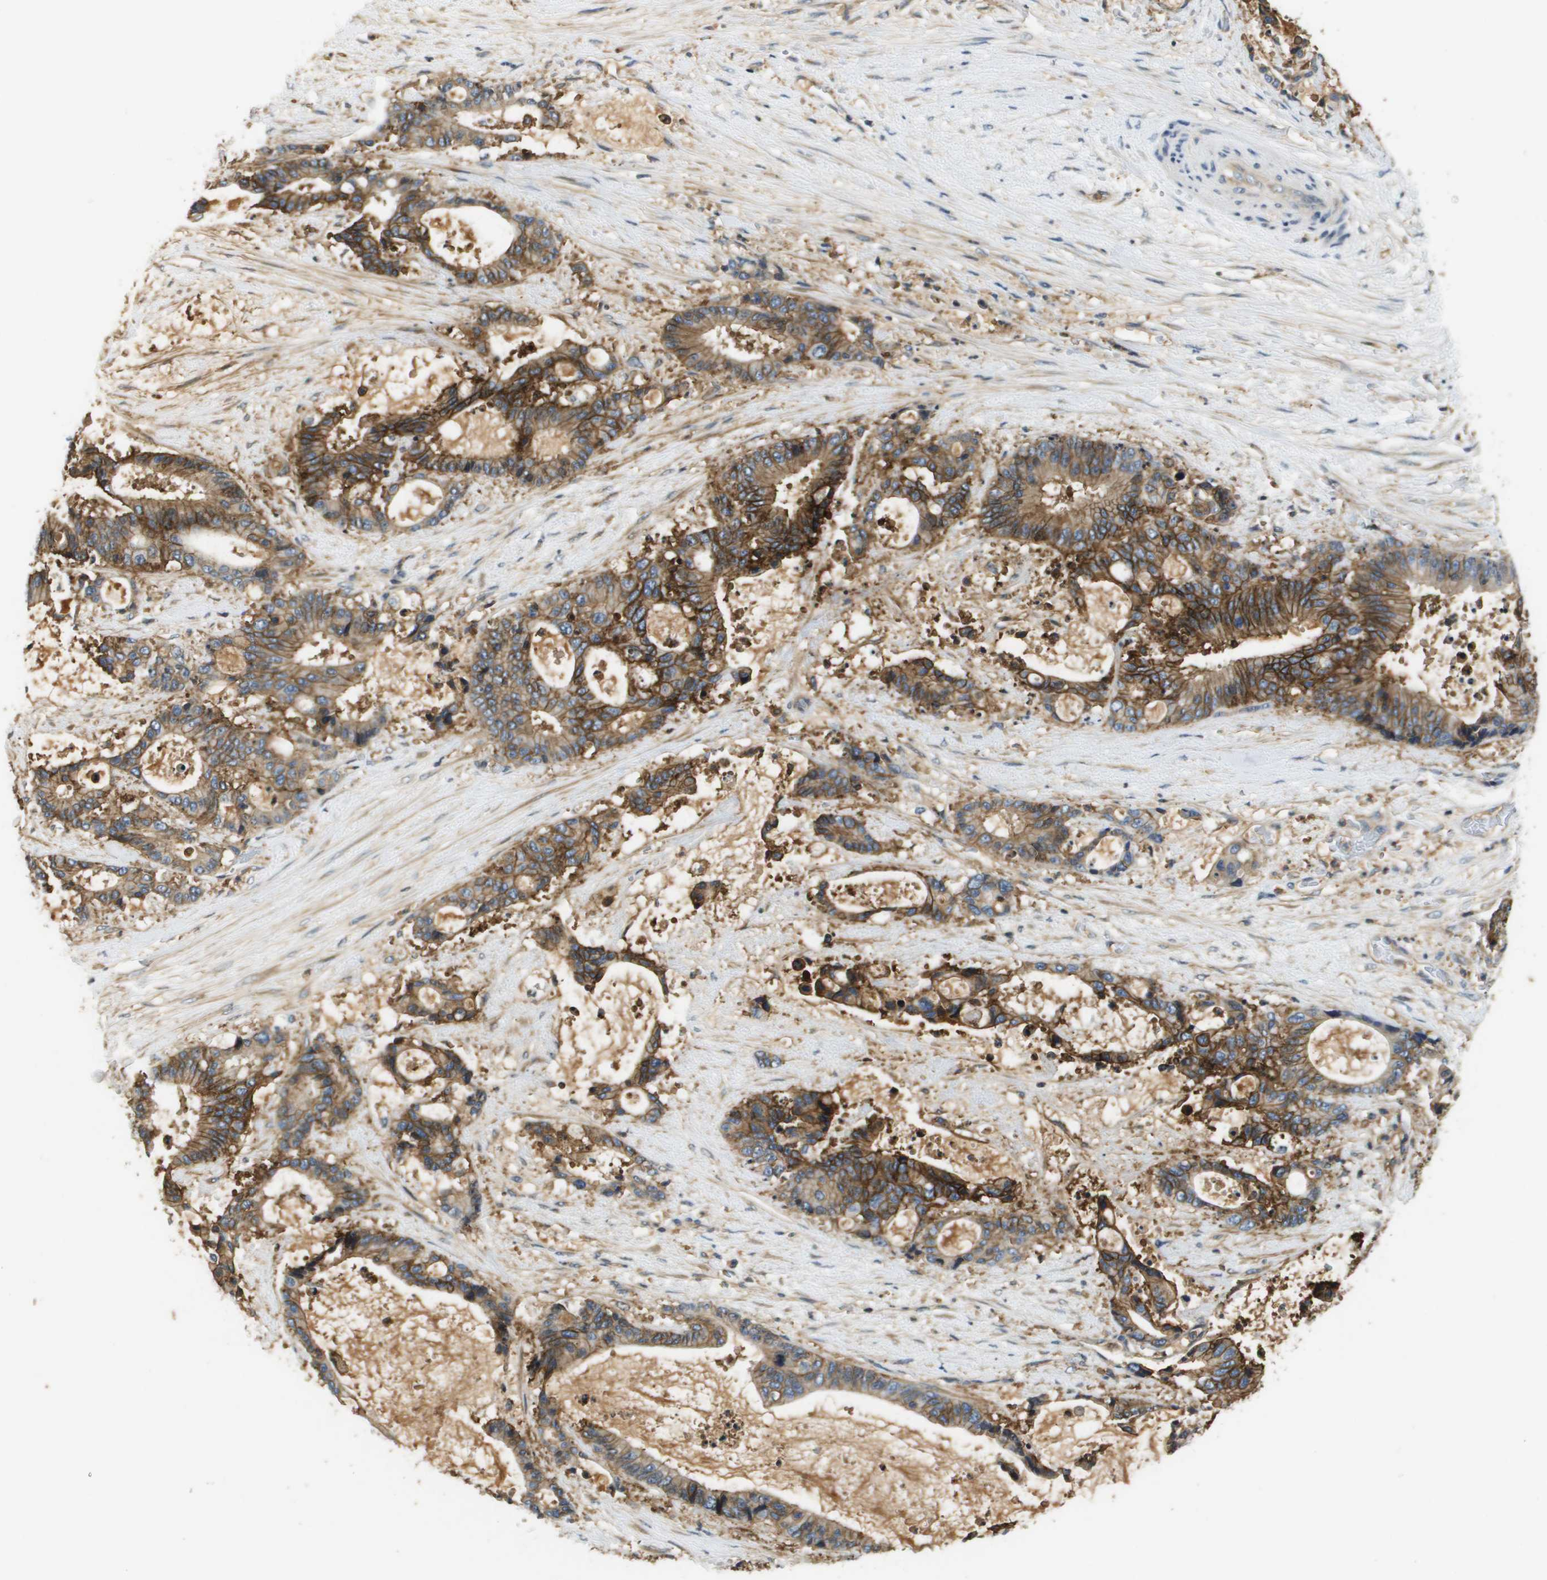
{"staining": {"intensity": "strong", "quantity": ">75%", "location": "cytoplasmic/membranous"}, "tissue": "liver cancer", "cell_type": "Tumor cells", "image_type": "cancer", "snomed": [{"axis": "morphology", "description": "Normal tissue, NOS"}, {"axis": "morphology", "description": "Cholangiocarcinoma"}, {"axis": "topography", "description": "Liver"}, {"axis": "topography", "description": "Peripheral nerve tissue"}], "caption": "The image reveals immunohistochemical staining of liver cholangiocarcinoma. There is strong cytoplasmic/membranous expression is seen in approximately >75% of tumor cells. The staining was performed using DAB (3,3'-diaminobenzidine) to visualize the protein expression in brown, while the nuclei were stained in blue with hematoxylin (Magnification: 20x).", "gene": "SLC16A3", "patient": {"sex": "female", "age": 73}}